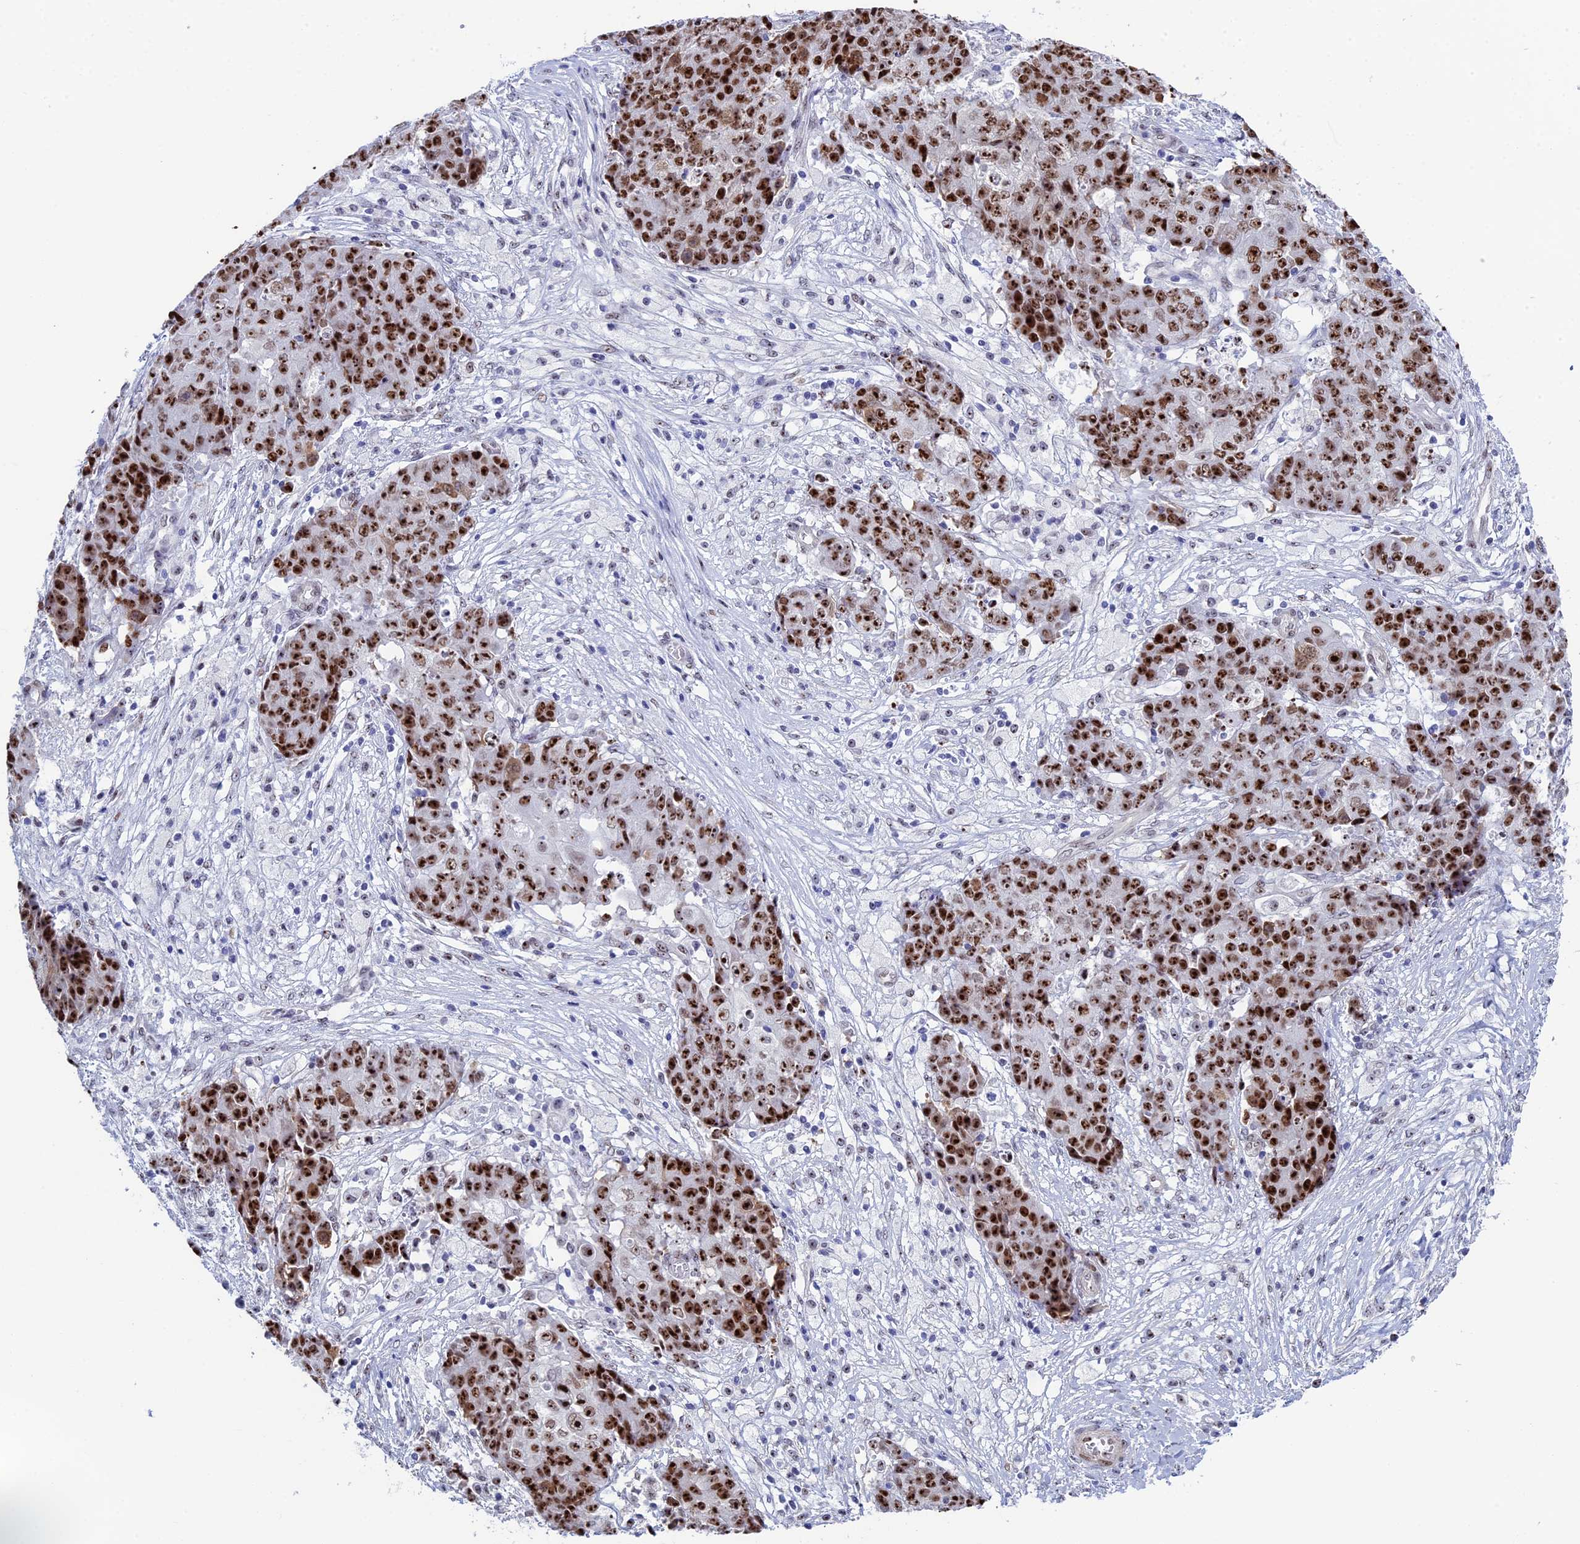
{"staining": {"intensity": "strong", "quantity": ">75%", "location": "nuclear"}, "tissue": "ovarian cancer", "cell_type": "Tumor cells", "image_type": "cancer", "snomed": [{"axis": "morphology", "description": "Carcinoma, endometroid"}, {"axis": "topography", "description": "Ovary"}], "caption": "Human endometroid carcinoma (ovarian) stained with a protein marker exhibits strong staining in tumor cells.", "gene": "CCDC86", "patient": {"sex": "female", "age": 42}}